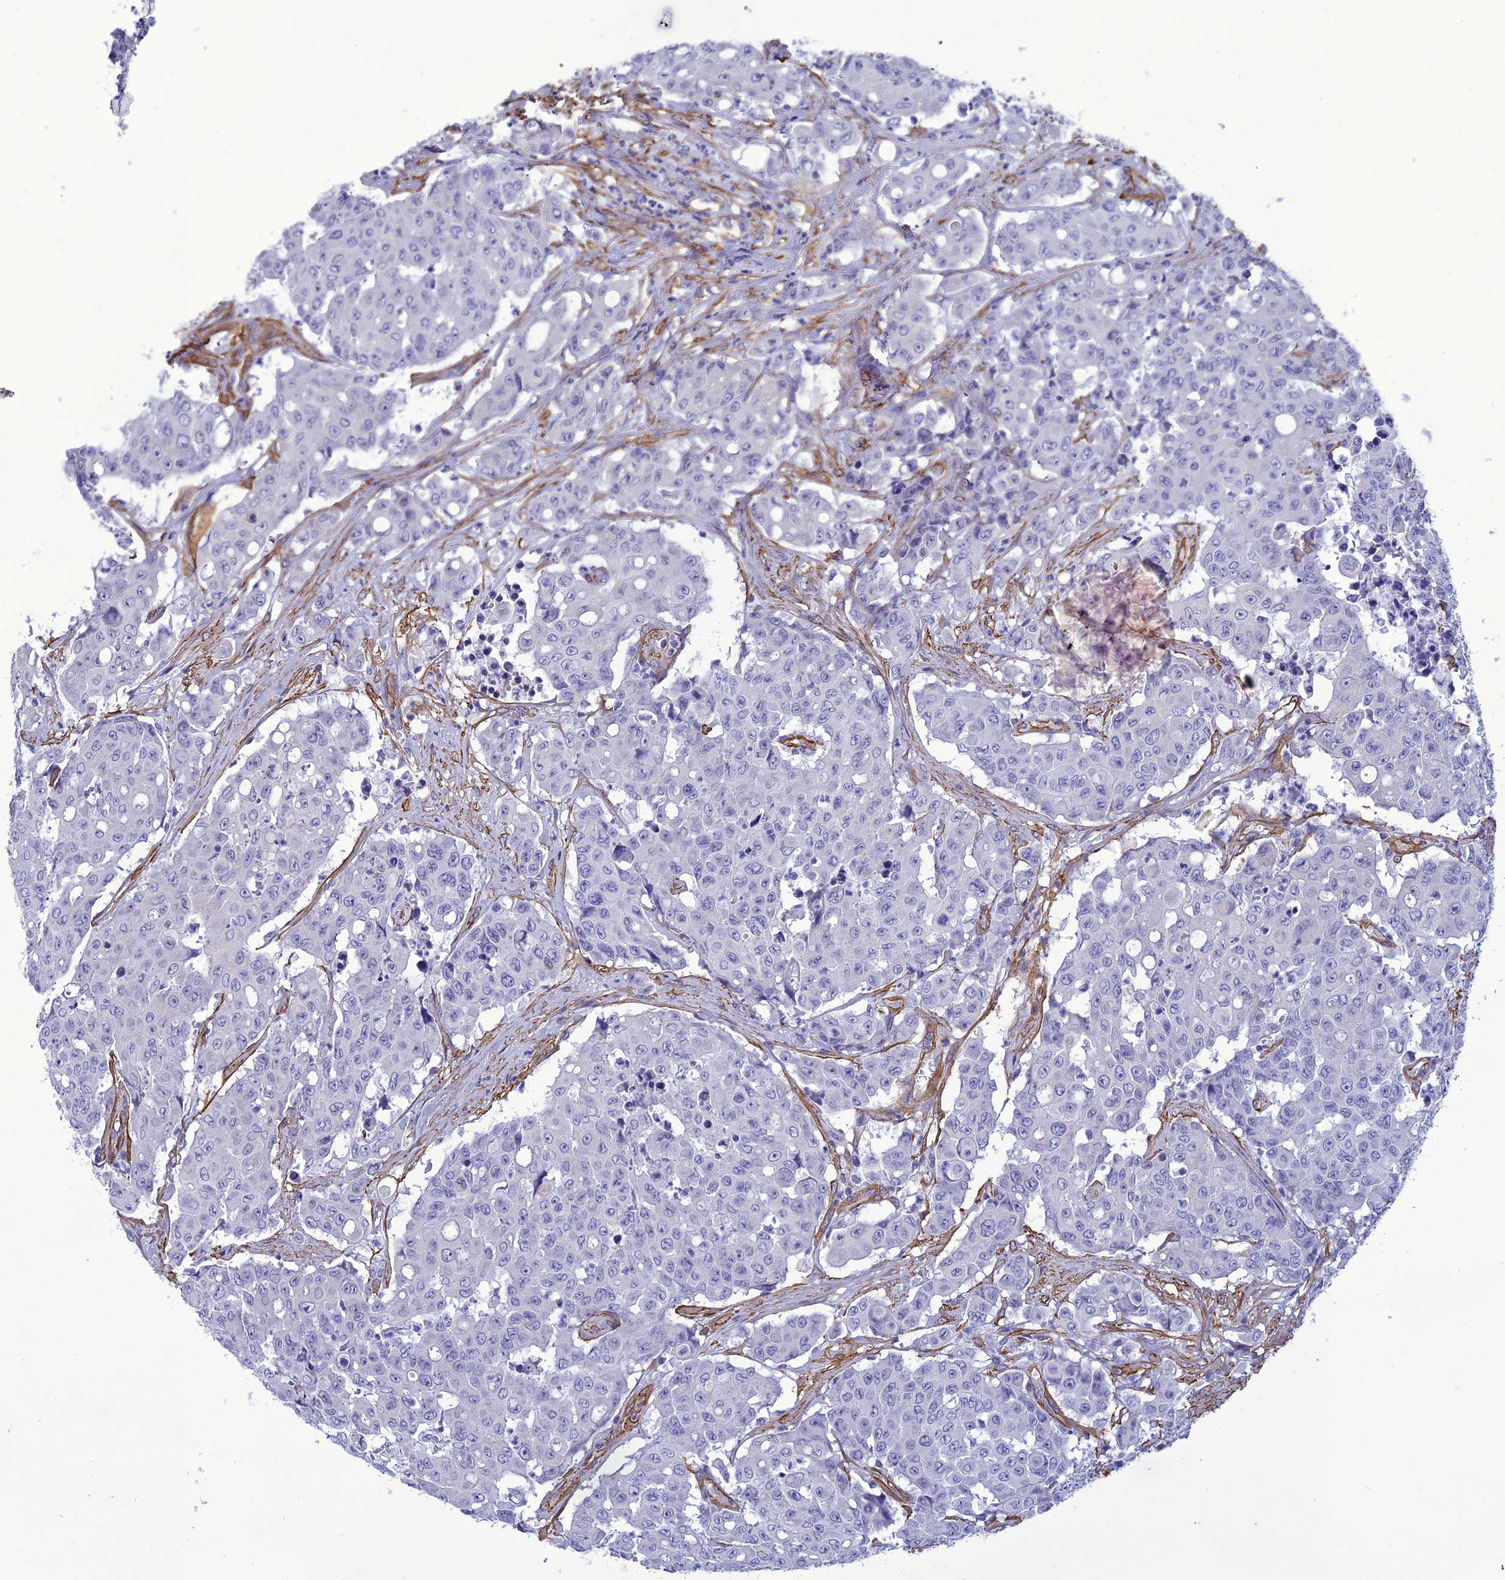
{"staining": {"intensity": "negative", "quantity": "none", "location": "none"}, "tissue": "colorectal cancer", "cell_type": "Tumor cells", "image_type": "cancer", "snomed": [{"axis": "morphology", "description": "Adenocarcinoma, NOS"}, {"axis": "topography", "description": "Colon"}], "caption": "There is no significant expression in tumor cells of colorectal adenocarcinoma.", "gene": "NKD1", "patient": {"sex": "male", "age": 51}}